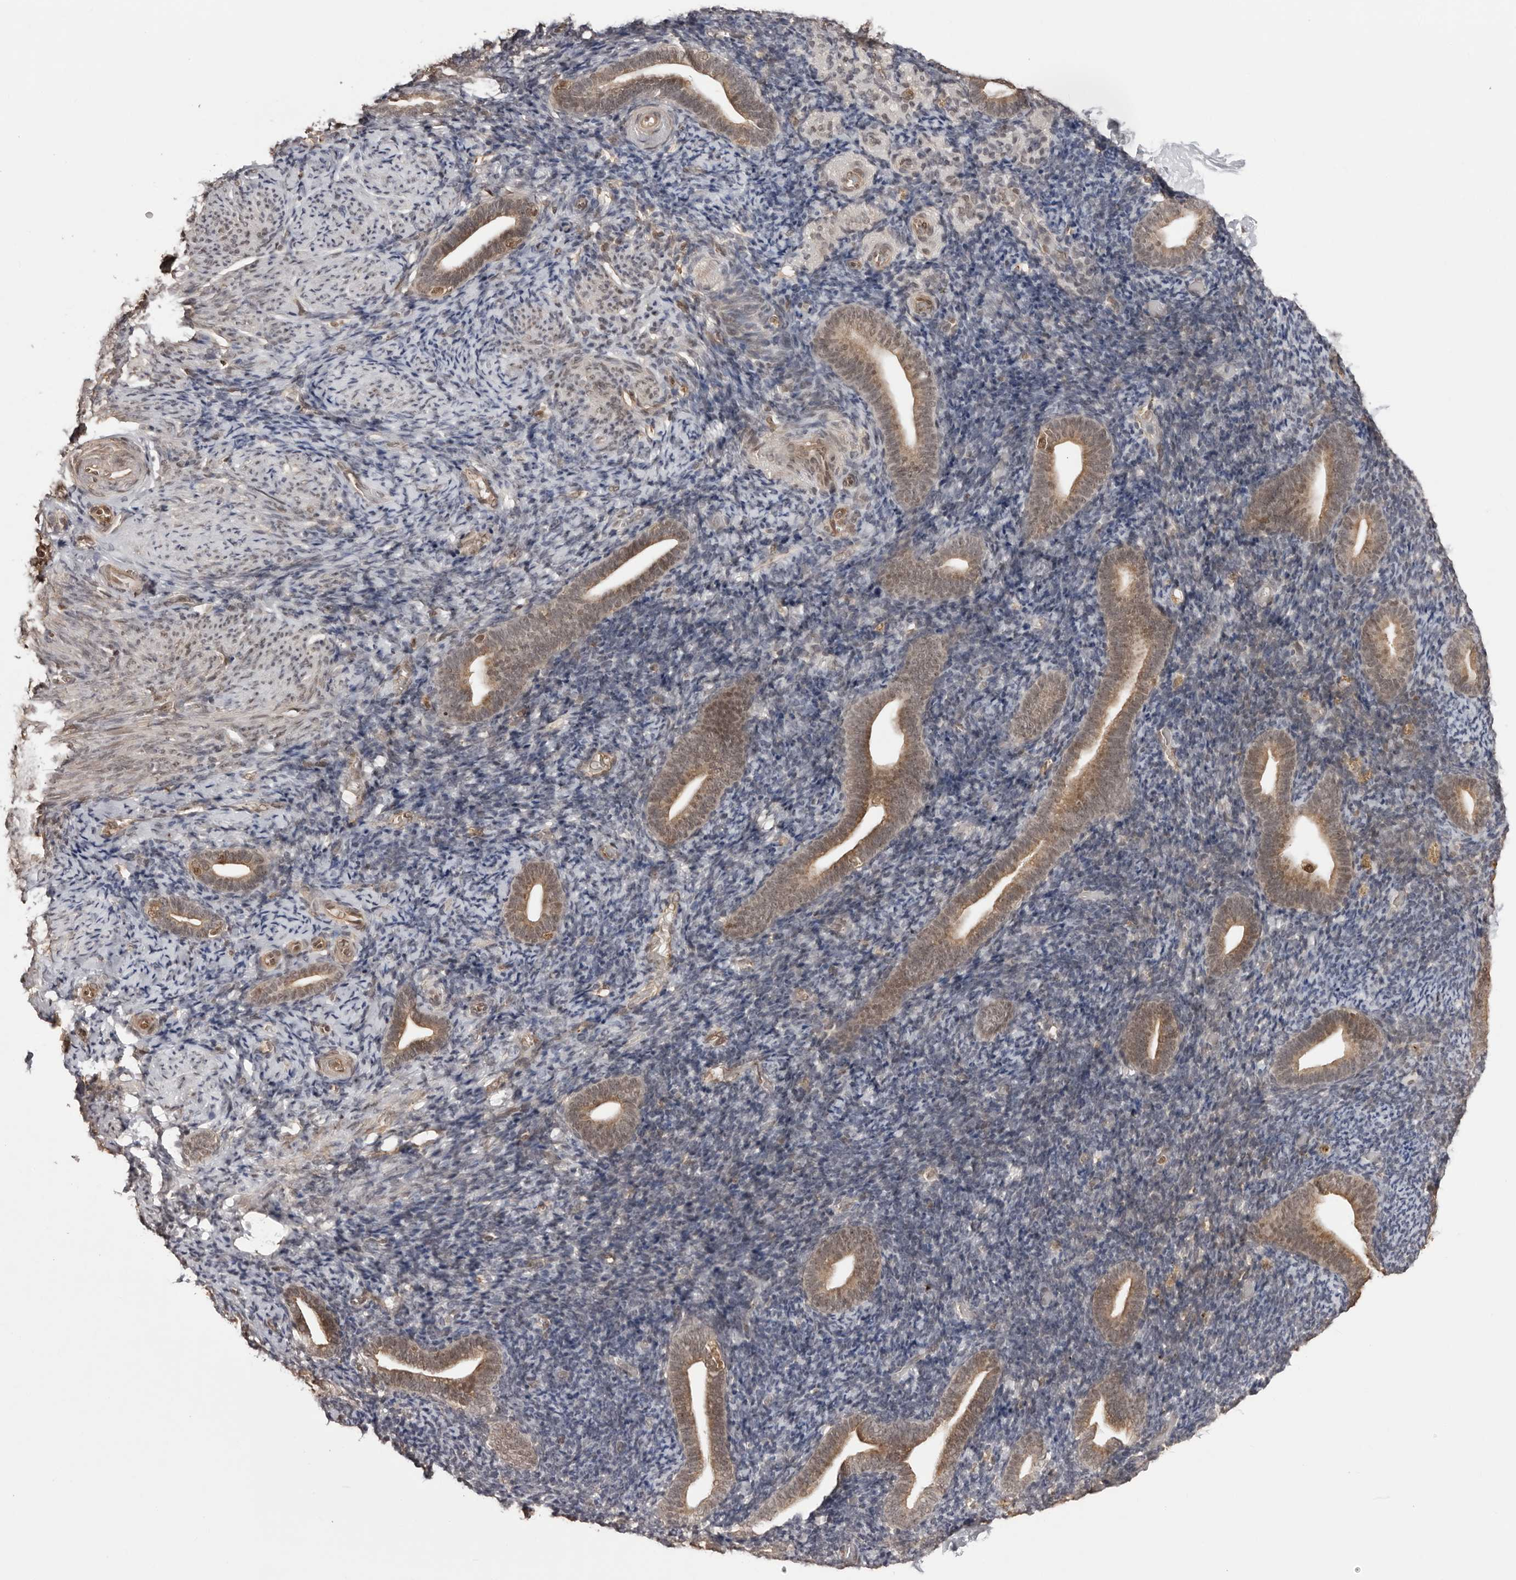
{"staining": {"intensity": "weak", "quantity": ">75%", "location": "nuclear"}, "tissue": "endometrium", "cell_type": "Cells in endometrial stroma", "image_type": "normal", "snomed": [{"axis": "morphology", "description": "Normal tissue, NOS"}, {"axis": "topography", "description": "Endometrium"}], "caption": "Immunohistochemistry (DAB (3,3'-diaminobenzidine)) staining of unremarkable endometrium demonstrates weak nuclear protein positivity in about >75% of cells in endometrial stroma. (DAB (3,3'-diaminobenzidine) IHC with brightfield microscopy, high magnification).", "gene": "SDE2", "patient": {"sex": "female", "age": 51}}